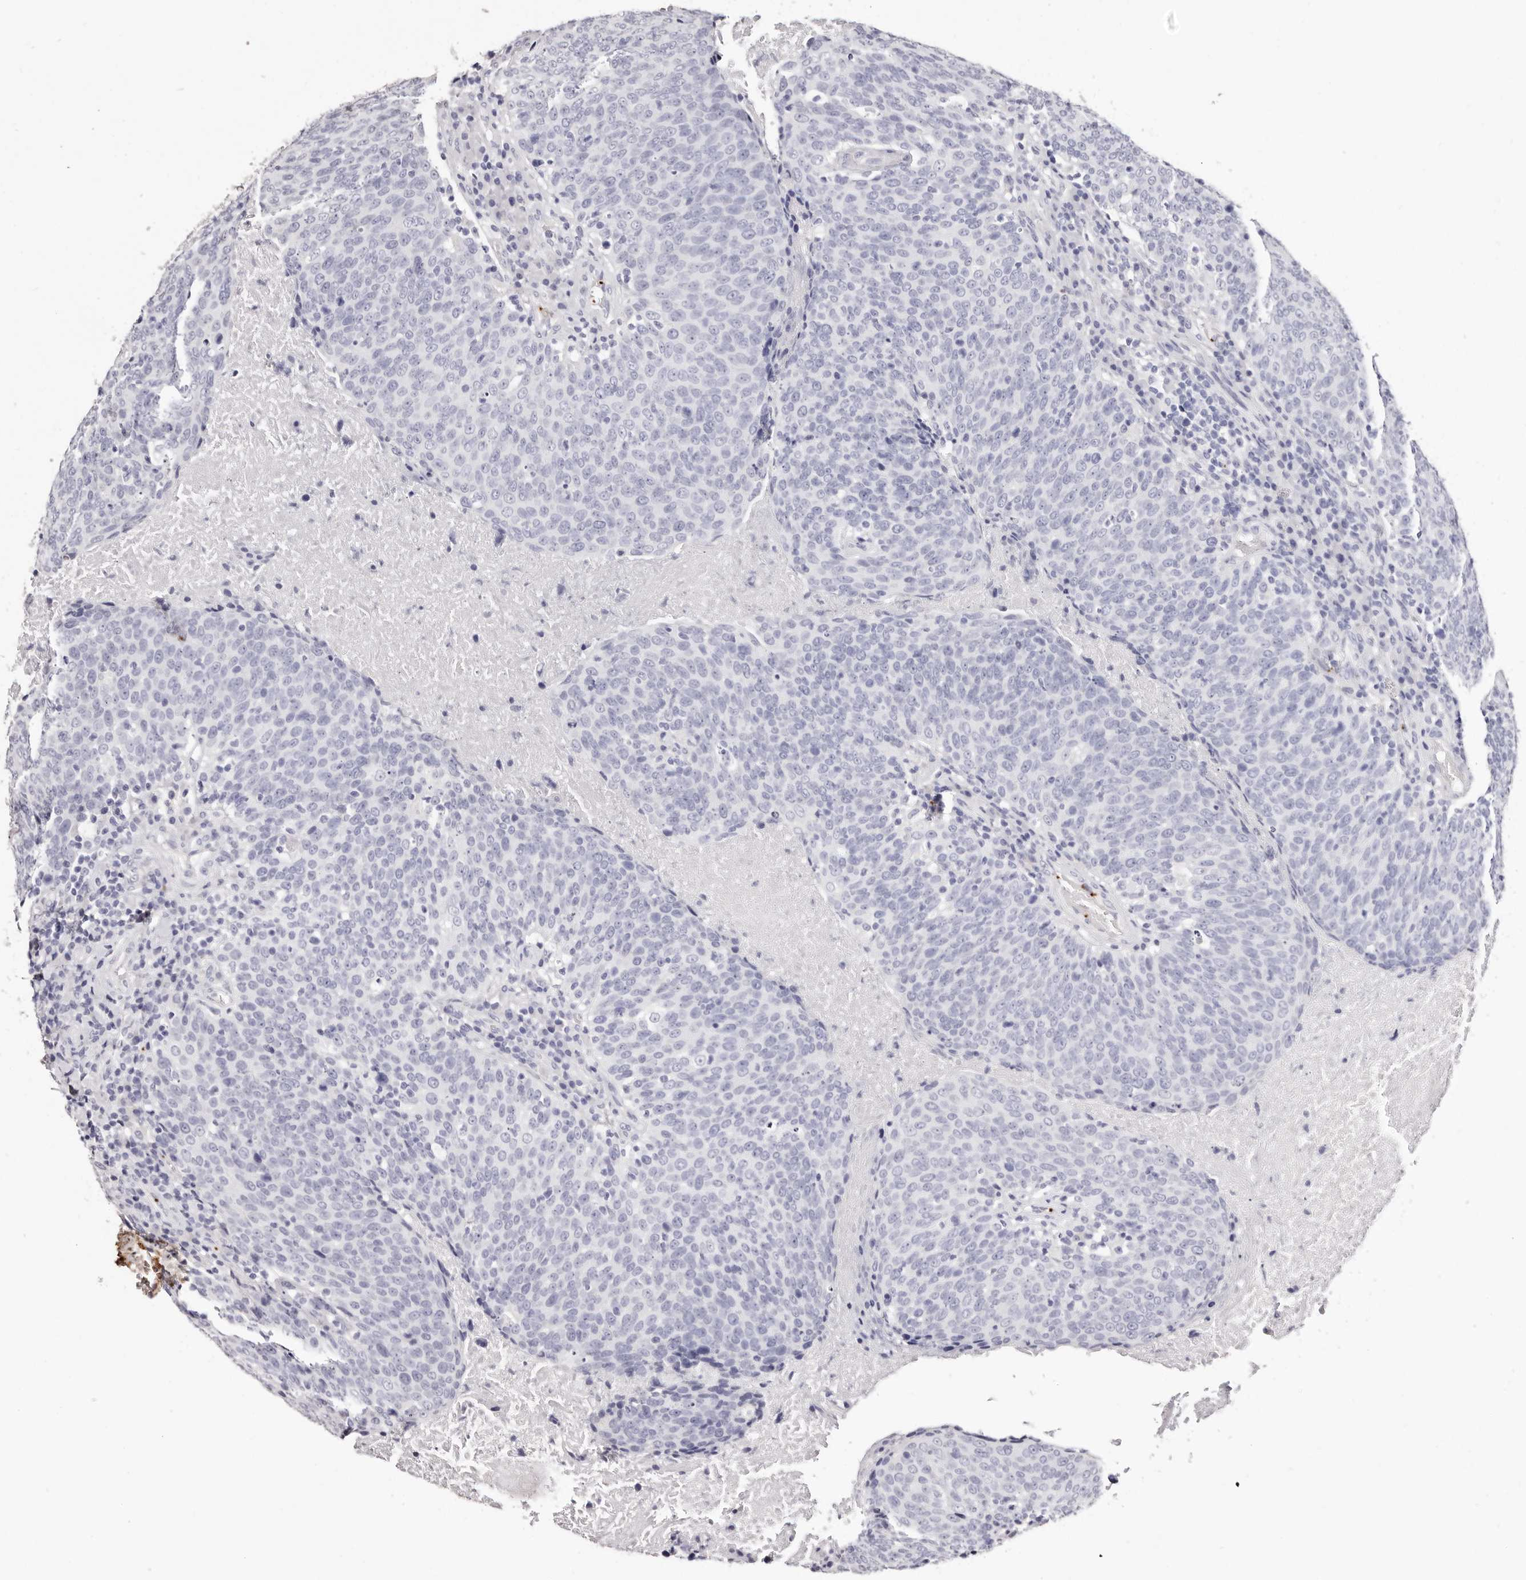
{"staining": {"intensity": "negative", "quantity": "none", "location": "none"}, "tissue": "head and neck cancer", "cell_type": "Tumor cells", "image_type": "cancer", "snomed": [{"axis": "morphology", "description": "Squamous cell carcinoma, NOS"}, {"axis": "morphology", "description": "Squamous cell carcinoma, metastatic, NOS"}, {"axis": "topography", "description": "Lymph node"}, {"axis": "topography", "description": "Head-Neck"}], "caption": "This is an immunohistochemistry histopathology image of human head and neck cancer (metastatic squamous cell carcinoma). There is no staining in tumor cells.", "gene": "PF4", "patient": {"sex": "male", "age": 62}}